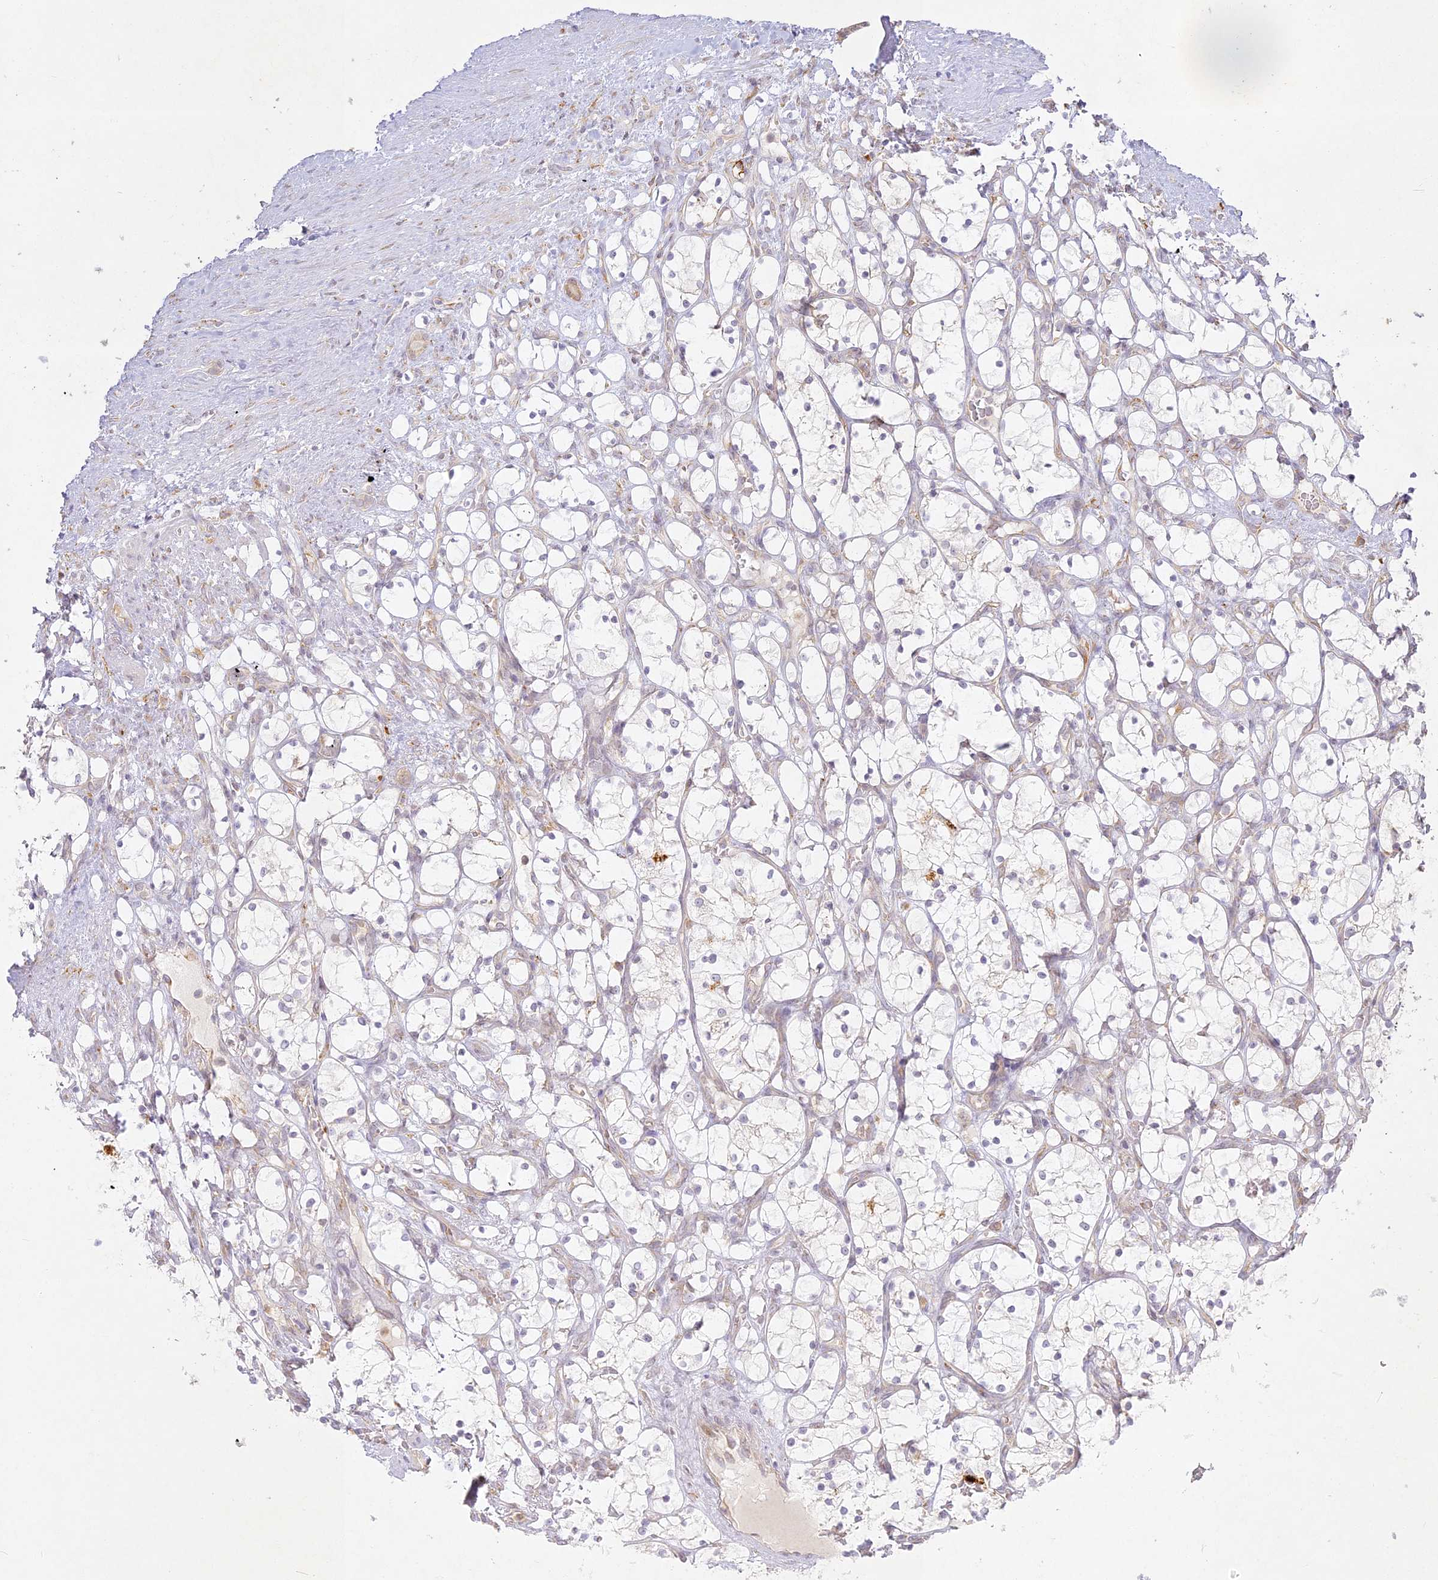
{"staining": {"intensity": "negative", "quantity": "none", "location": "none"}, "tissue": "renal cancer", "cell_type": "Tumor cells", "image_type": "cancer", "snomed": [{"axis": "morphology", "description": "Adenocarcinoma, NOS"}, {"axis": "topography", "description": "Kidney"}], "caption": "Immunohistochemical staining of human renal adenocarcinoma reveals no significant staining in tumor cells. The staining is performed using DAB (3,3'-diaminobenzidine) brown chromogen with nuclei counter-stained in using hematoxylin.", "gene": "SLC30A5", "patient": {"sex": "female", "age": 69}}